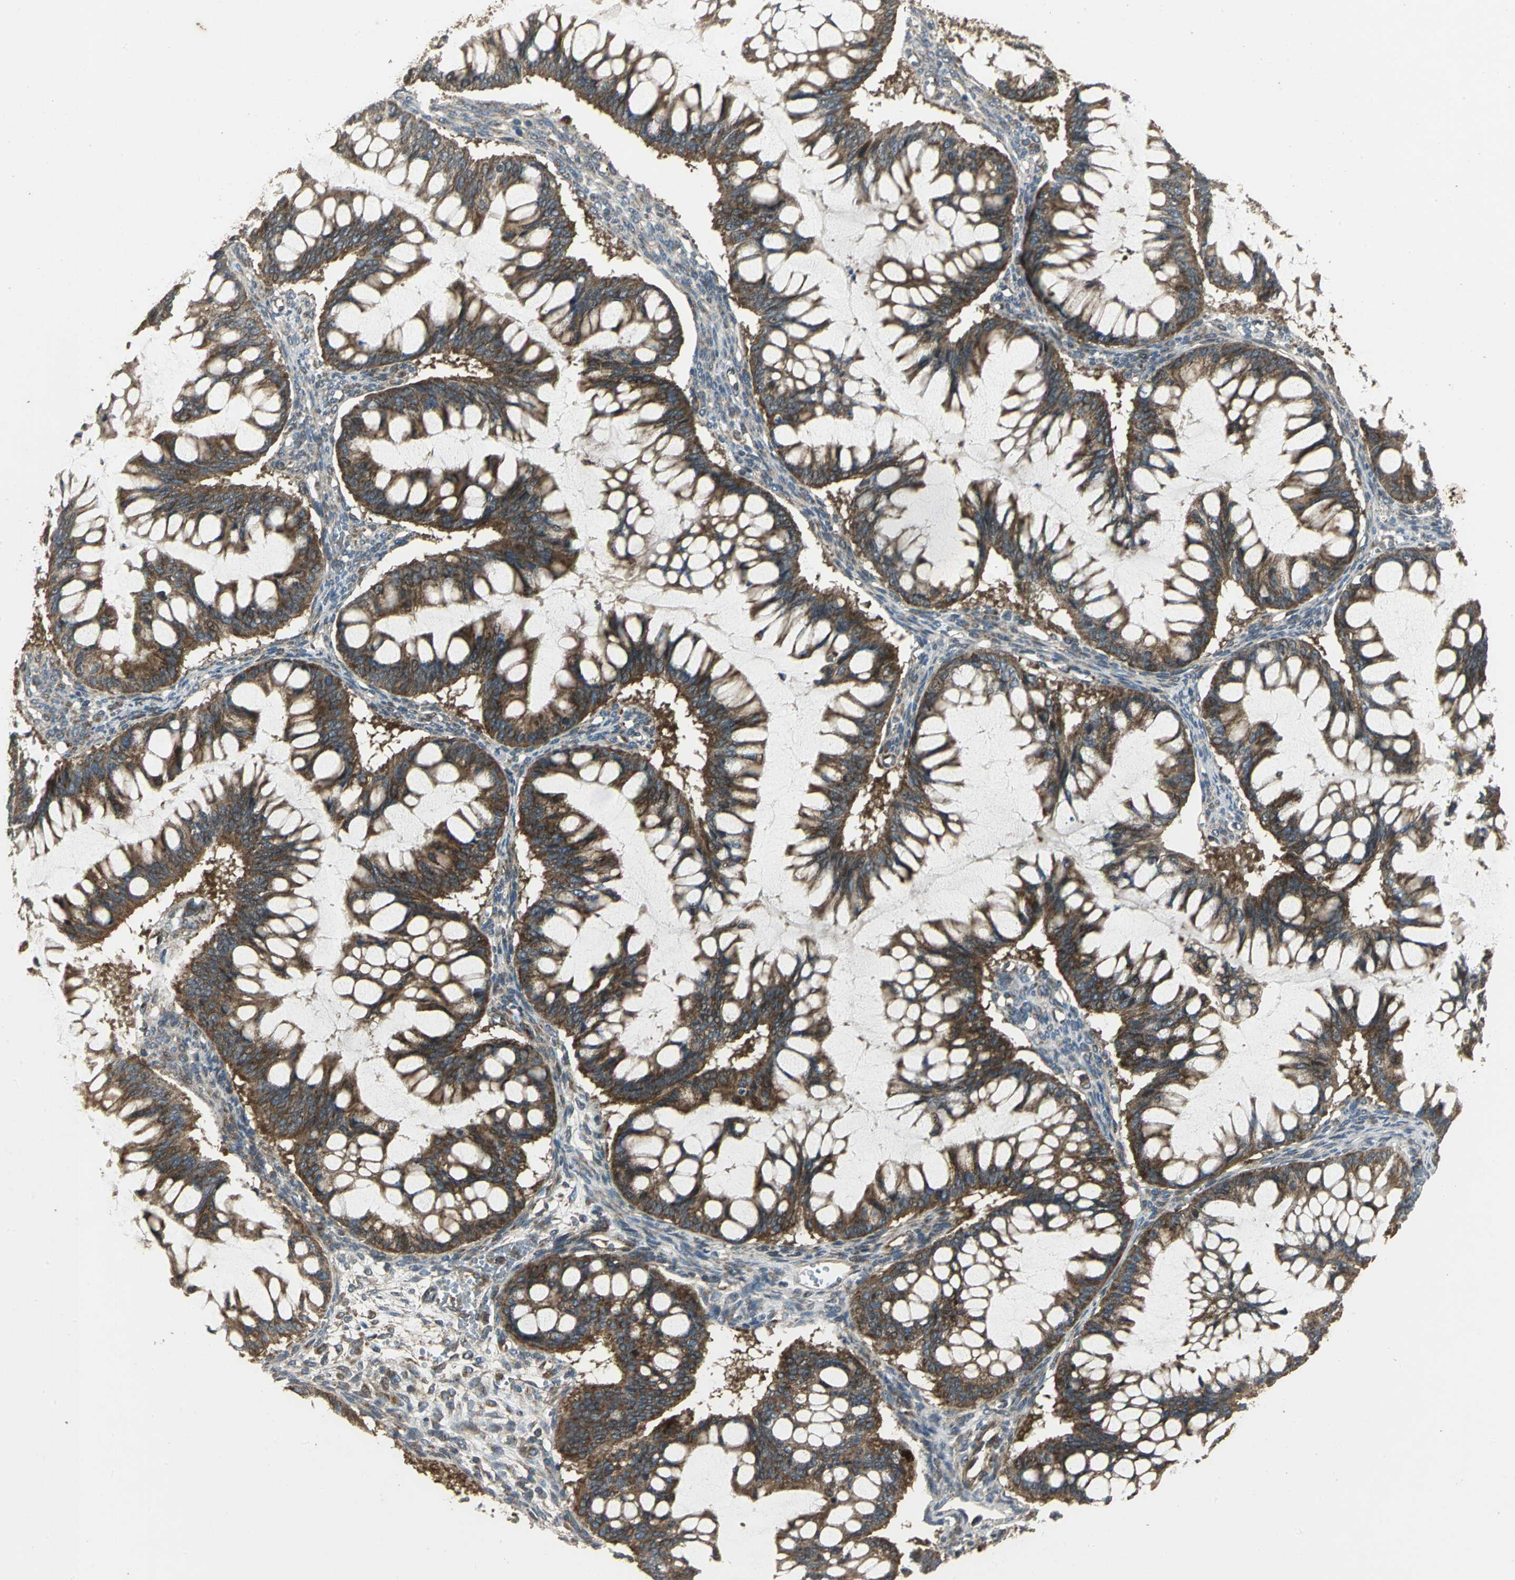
{"staining": {"intensity": "strong", "quantity": ">75%", "location": "cytoplasmic/membranous"}, "tissue": "ovarian cancer", "cell_type": "Tumor cells", "image_type": "cancer", "snomed": [{"axis": "morphology", "description": "Cystadenocarcinoma, mucinous, NOS"}, {"axis": "topography", "description": "Ovary"}], "caption": "Protein expression analysis of human ovarian cancer reveals strong cytoplasmic/membranous positivity in about >75% of tumor cells. (IHC, brightfield microscopy, high magnification).", "gene": "KANK1", "patient": {"sex": "female", "age": 73}}